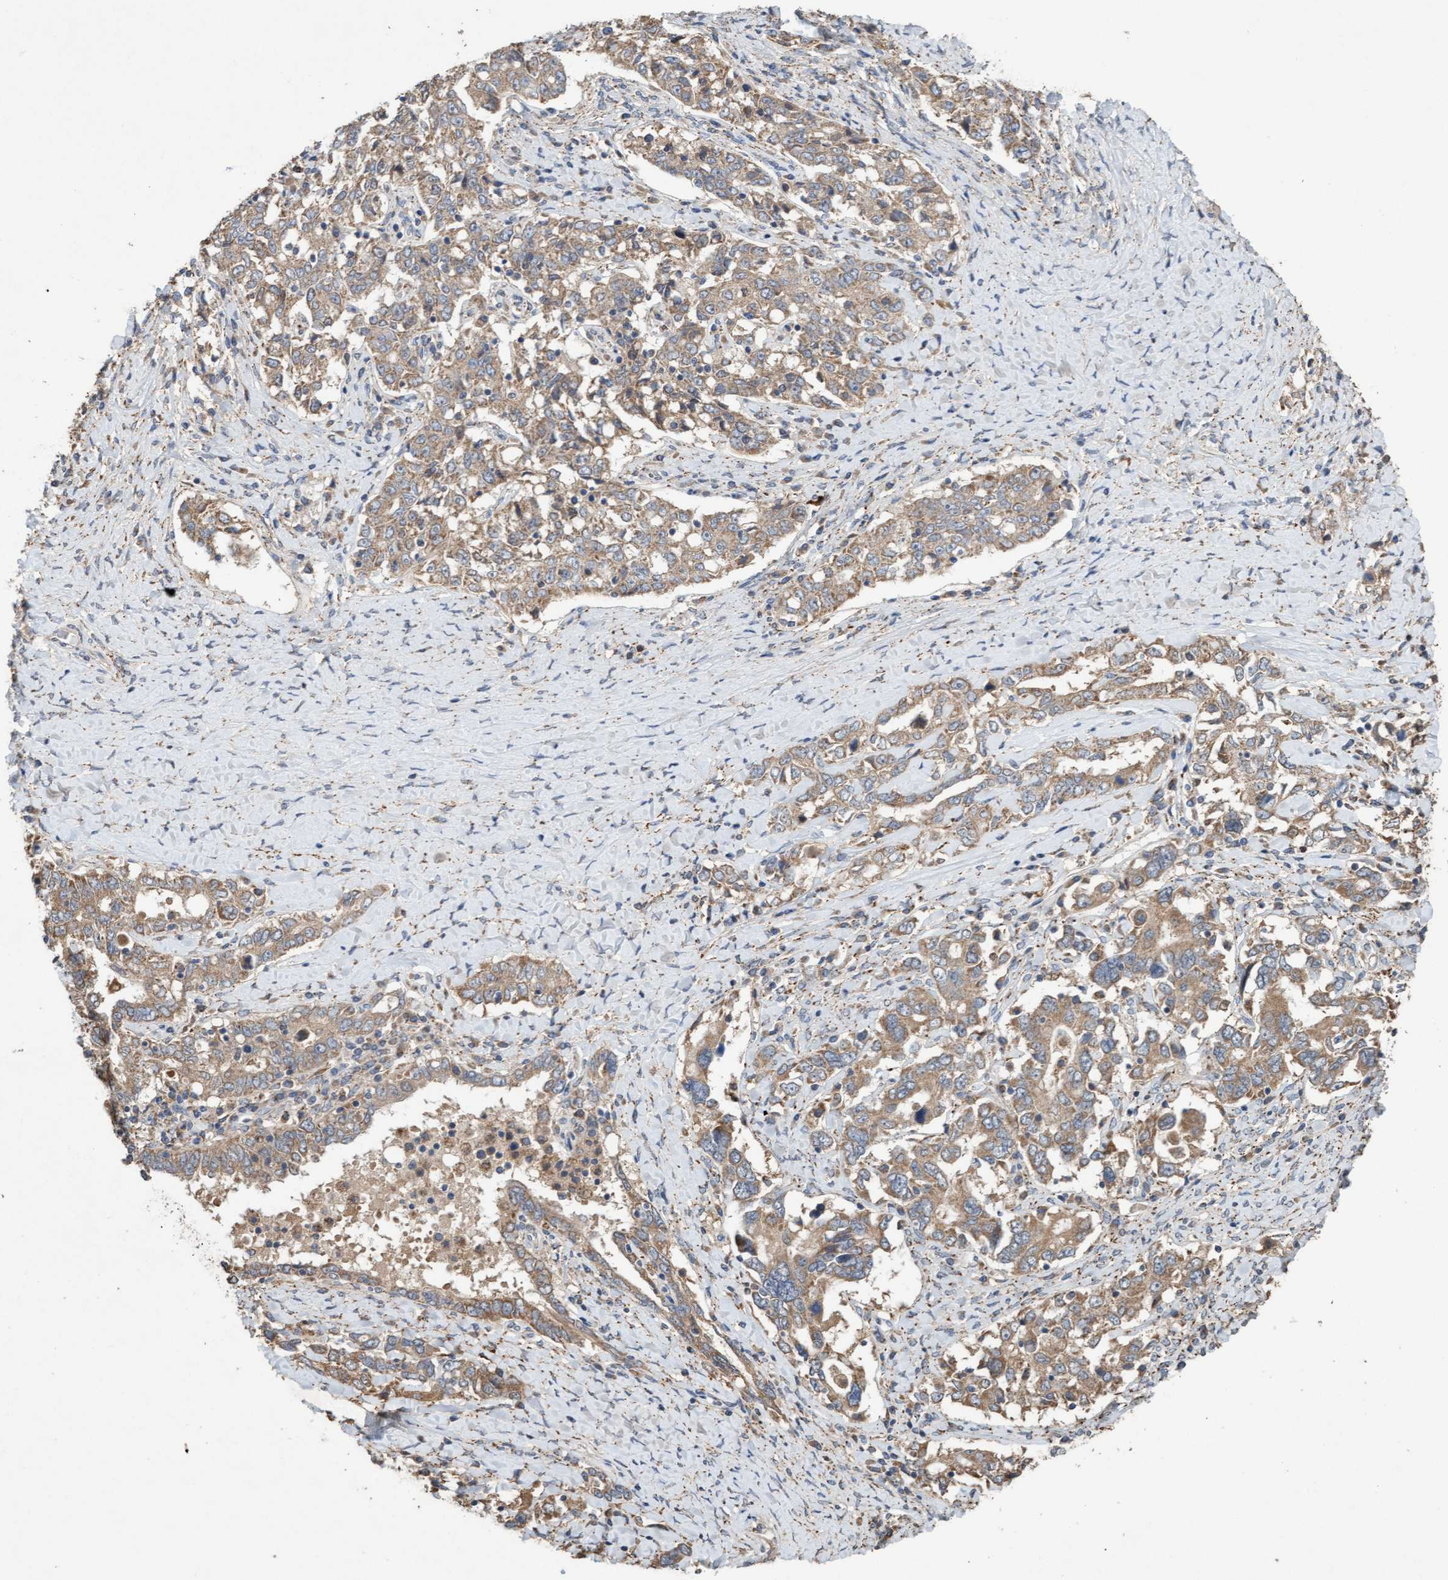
{"staining": {"intensity": "weak", "quantity": ">75%", "location": "cytoplasmic/membranous"}, "tissue": "ovarian cancer", "cell_type": "Tumor cells", "image_type": "cancer", "snomed": [{"axis": "morphology", "description": "Carcinoma, endometroid"}, {"axis": "topography", "description": "Ovary"}], "caption": "IHC of human ovarian cancer demonstrates low levels of weak cytoplasmic/membranous expression in approximately >75% of tumor cells. Nuclei are stained in blue.", "gene": "ATPAF2", "patient": {"sex": "female", "age": 62}}